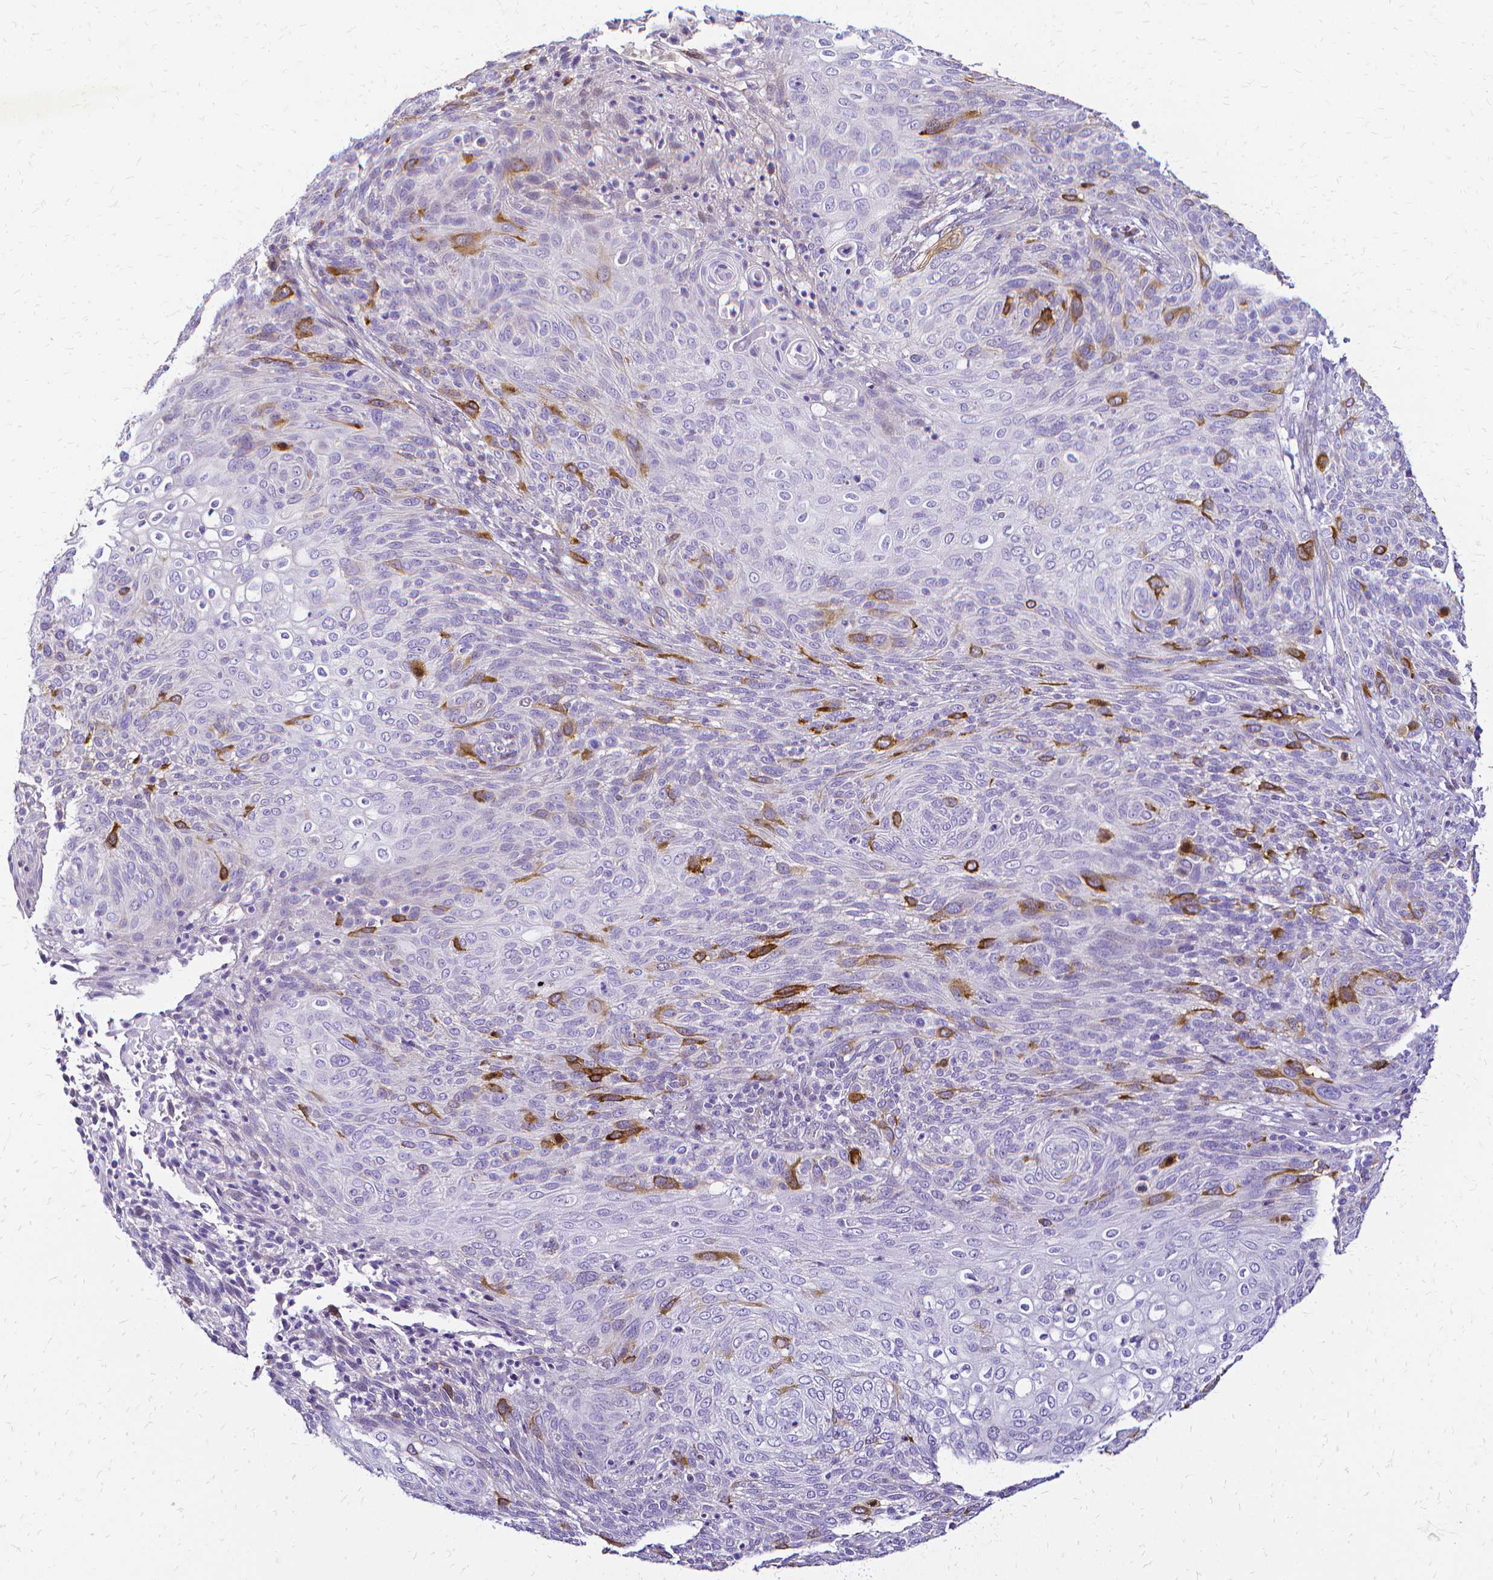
{"staining": {"intensity": "strong", "quantity": "<25%", "location": "cytoplasmic/membranous"}, "tissue": "cervical cancer", "cell_type": "Tumor cells", "image_type": "cancer", "snomed": [{"axis": "morphology", "description": "Squamous cell carcinoma, NOS"}, {"axis": "topography", "description": "Cervix"}], "caption": "Immunohistochemistry (IHC) staining of cervical squamous cell carcinoma, which displays medium levels of strong cytoplasmic/membranous staining in about <25% of tumor cells indicating strong cytoplasmic/membranous protein staining. The staining was performed using DAB (3,3'-diaminobenzidine) (brown) for protein detection and nuclei were counterstained in hematoxylin (blue).", "gene": "CCNB1", "patient": {"sex": "female", "age": 31}}